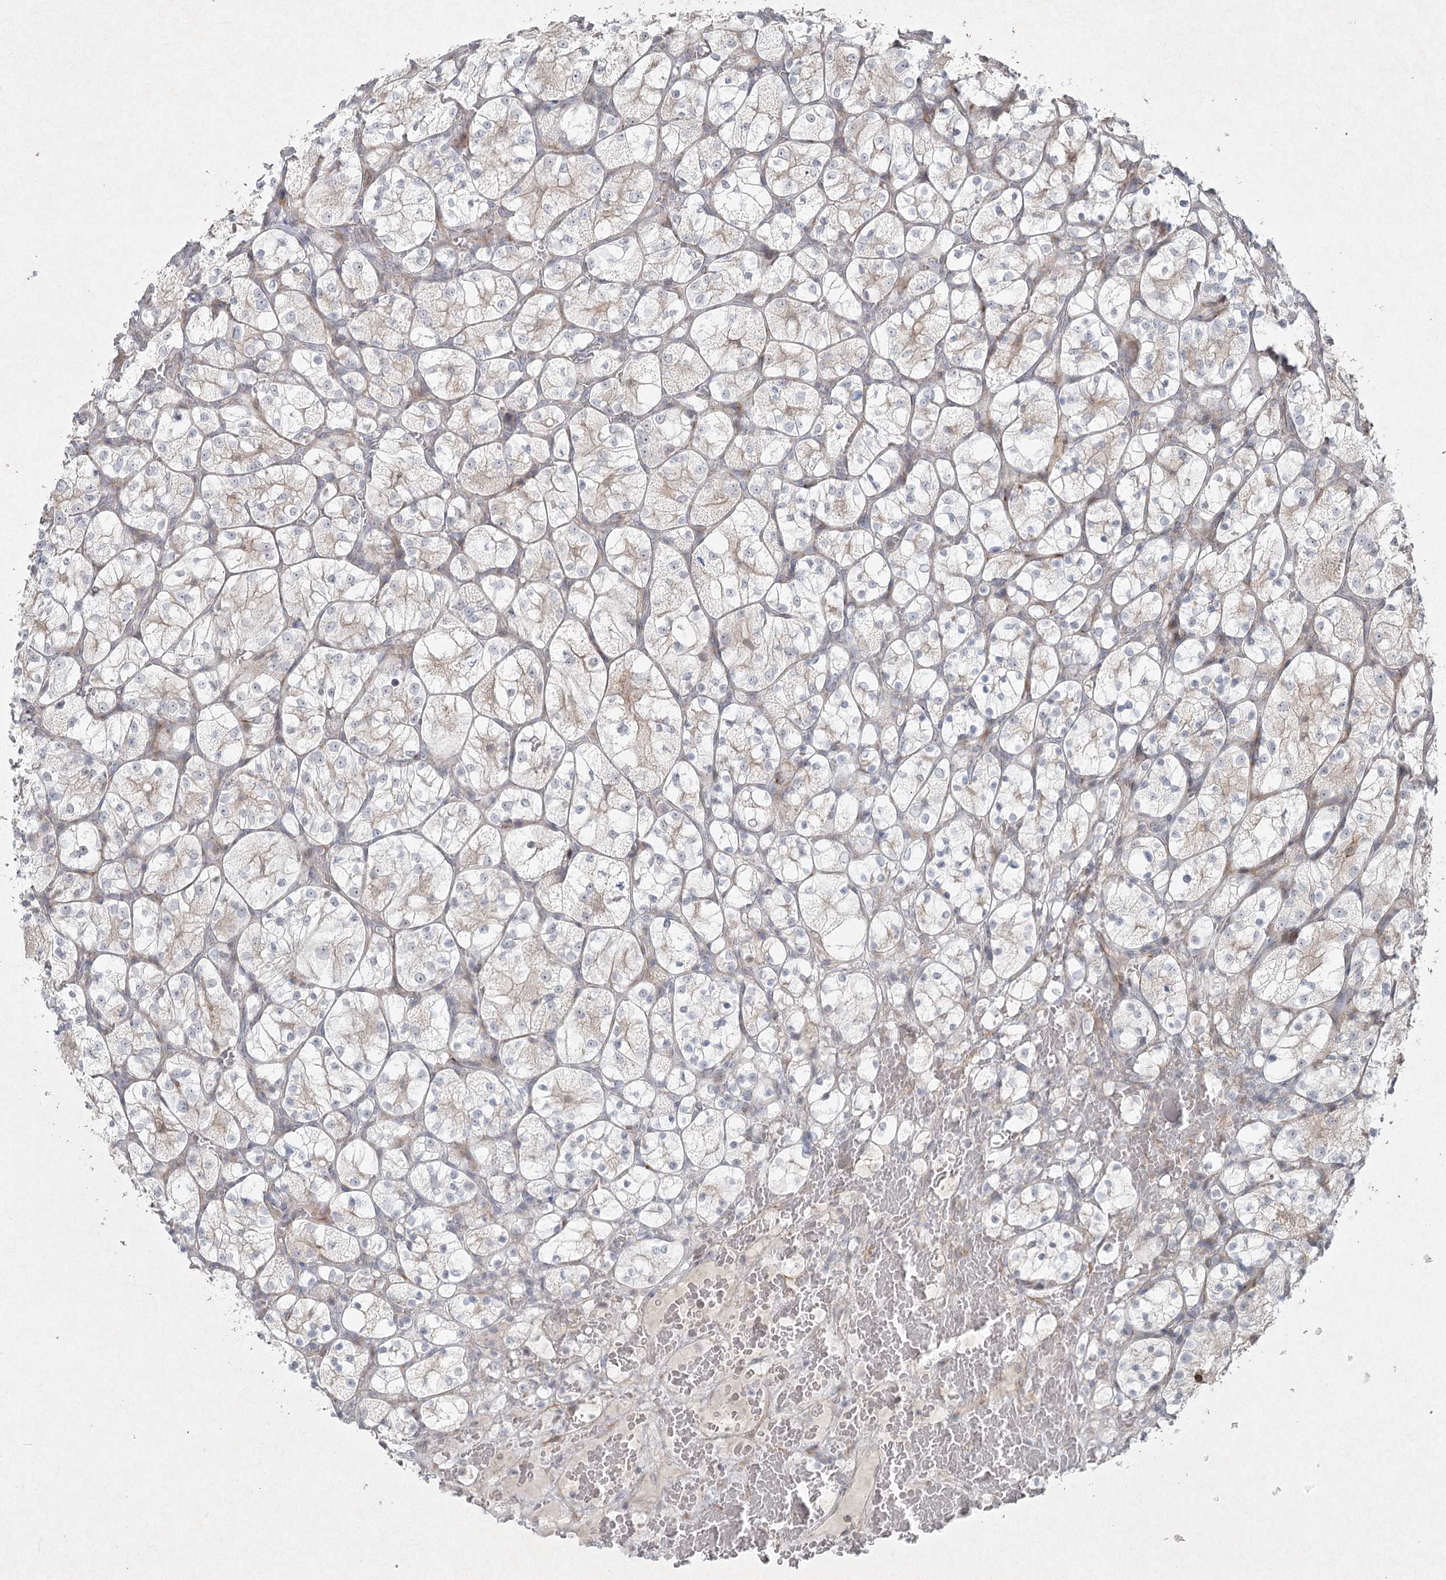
{"staining": {"intensity": "negative", "quantity": "none", "location": "none"}, "tissue": "renal cancer", "cell_type": "Tumor cells", "image_type": "cancer", "snomed": [{"axis": "morphology", "description": "Adenocarcinoma, NOS"}, {"axis": "topography", "description": "Kidney"}], "caption": "IHC of adenocarcinoma (renal) reveals no positivity in tumor cells. (DAB IHC, high magnification).", "gene": "LRP2BP", "patient": {"sex": "female", "age": 69}}